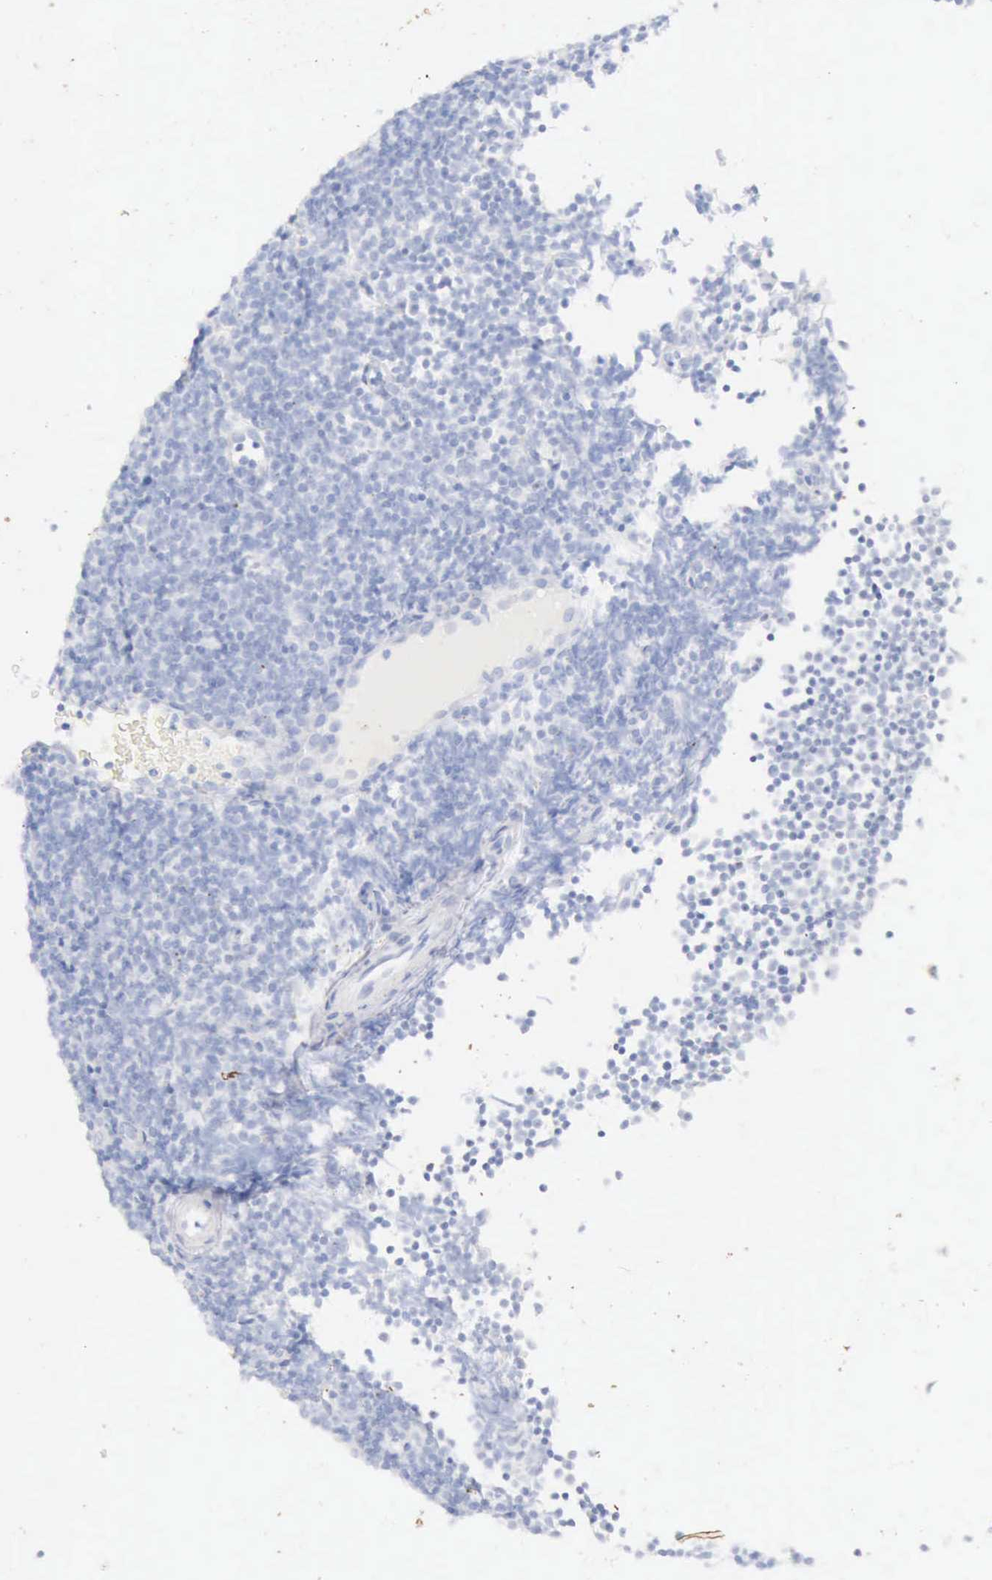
{"staining": {"intensity": "negative", "quantity": "none", "location": "none"}, "tissue": "lymphoma", "cell_type": "Tumor cells", "image_type": "cancer", "snomed": [{"axis": "morphology", "description": "Malignant lymphoma, non-Hodgkin's type, Low grade"}, {"axis": "topography", "description": "Lymph node"}], "caption": "Immunohistochemistry (IHC) micrograph of human lymphoma stained for a protein (brown), which reveals no staining in tumor cells. (DAB (3,3'-diaminobenzidine) IHC, high magnification).", "gene": "KRT10", "patient": {"sex": "male", "age": 57}}